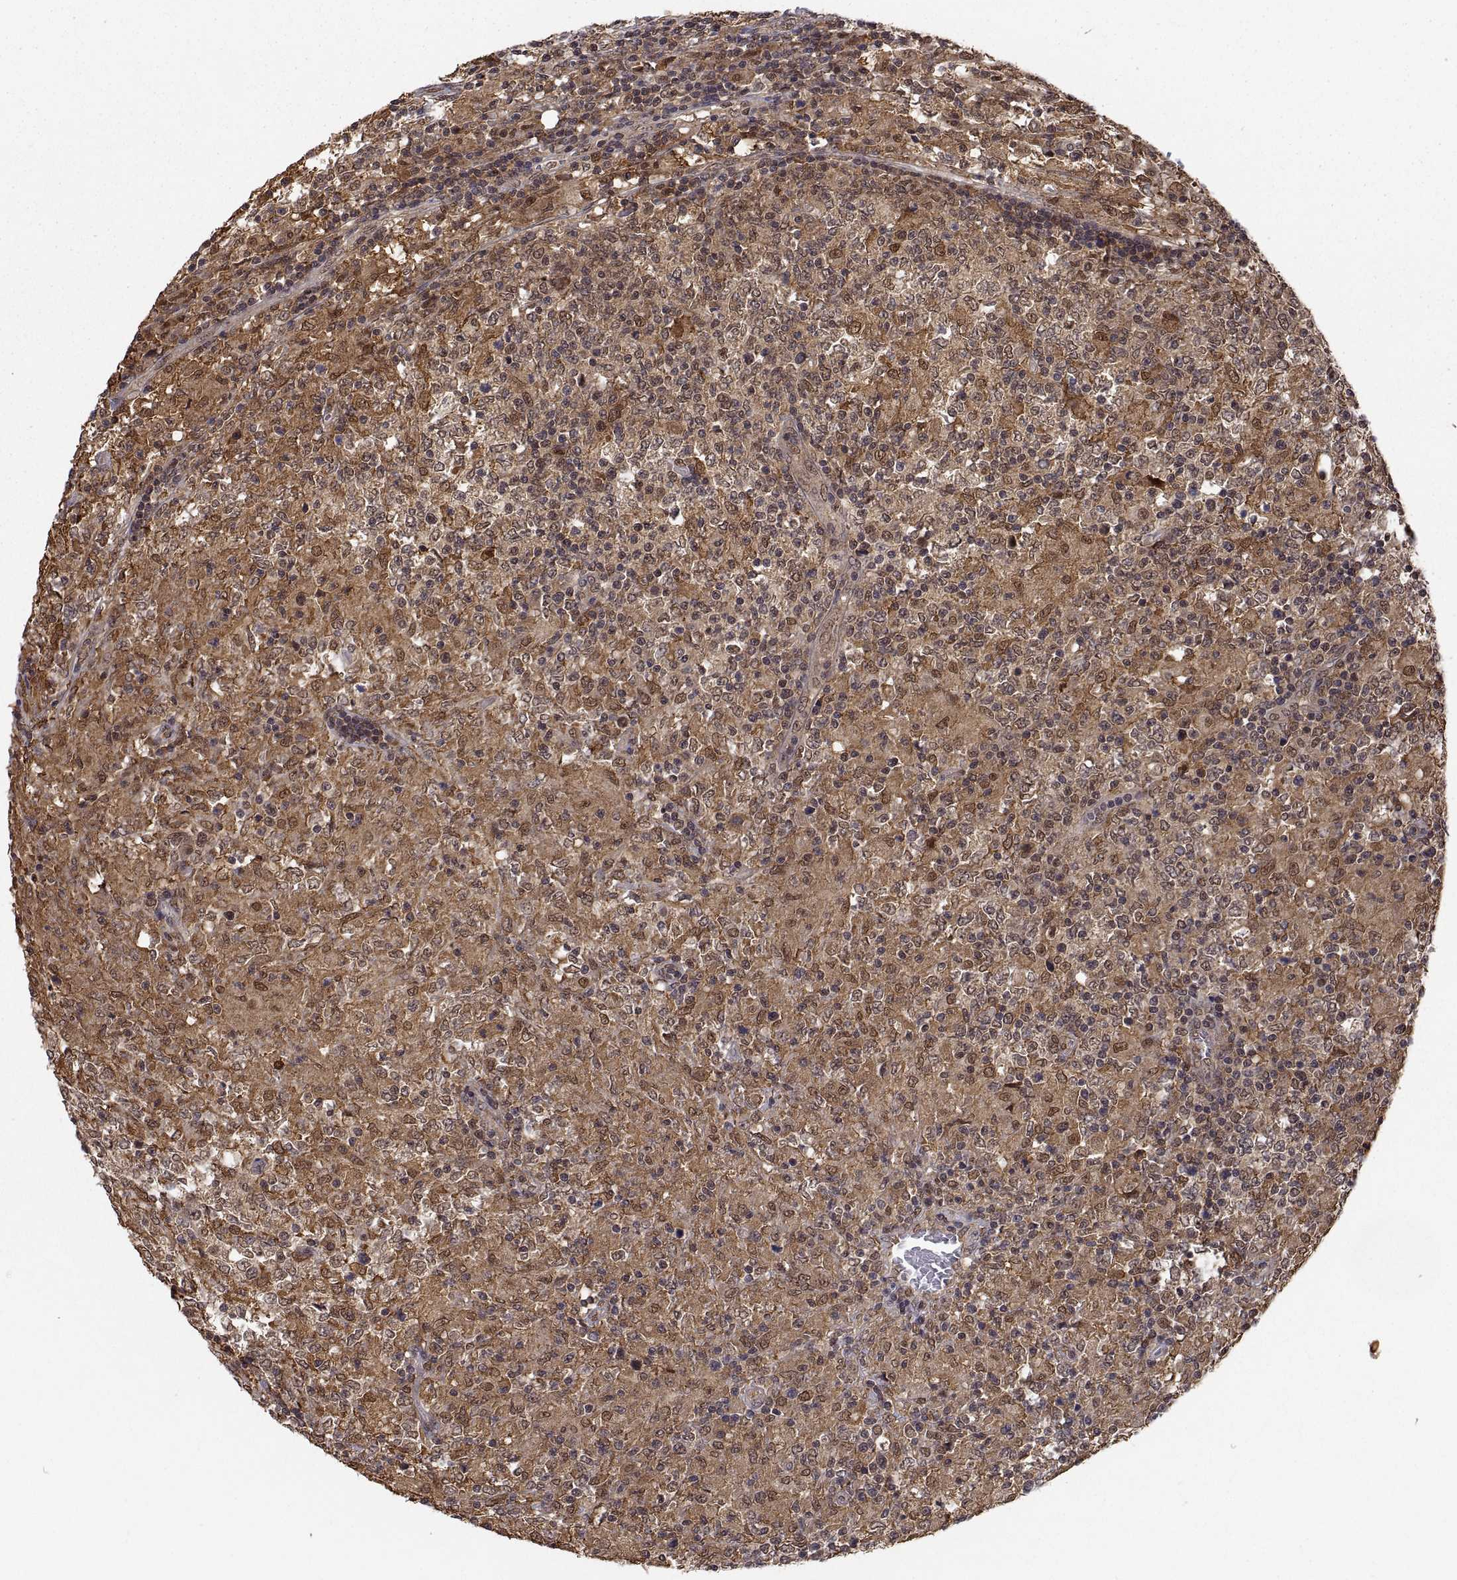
{"staining": {"intensity": "moderate", "quantity": ">75%", "location": "cytoplasmic/membranous"}, "tissue": "lymphoma", "cell_type": "Tumor cells", "image_type": "cancer", "snomed": [{"axis": "morphology", "description": "Malignant lymphoma, non-Hodgkin's type, High grade"}, {"axis": "topography", "description": "Lymph node"}], "caption": "A brown stain highlights moderate cytoplasmic/membranous positivity of a protein in malignant lymphoma, non-Hodgkin's type (high-grade) tumor cells.", "gene": "PSMC2", "patient": {"sex": "female", "age": 84}}